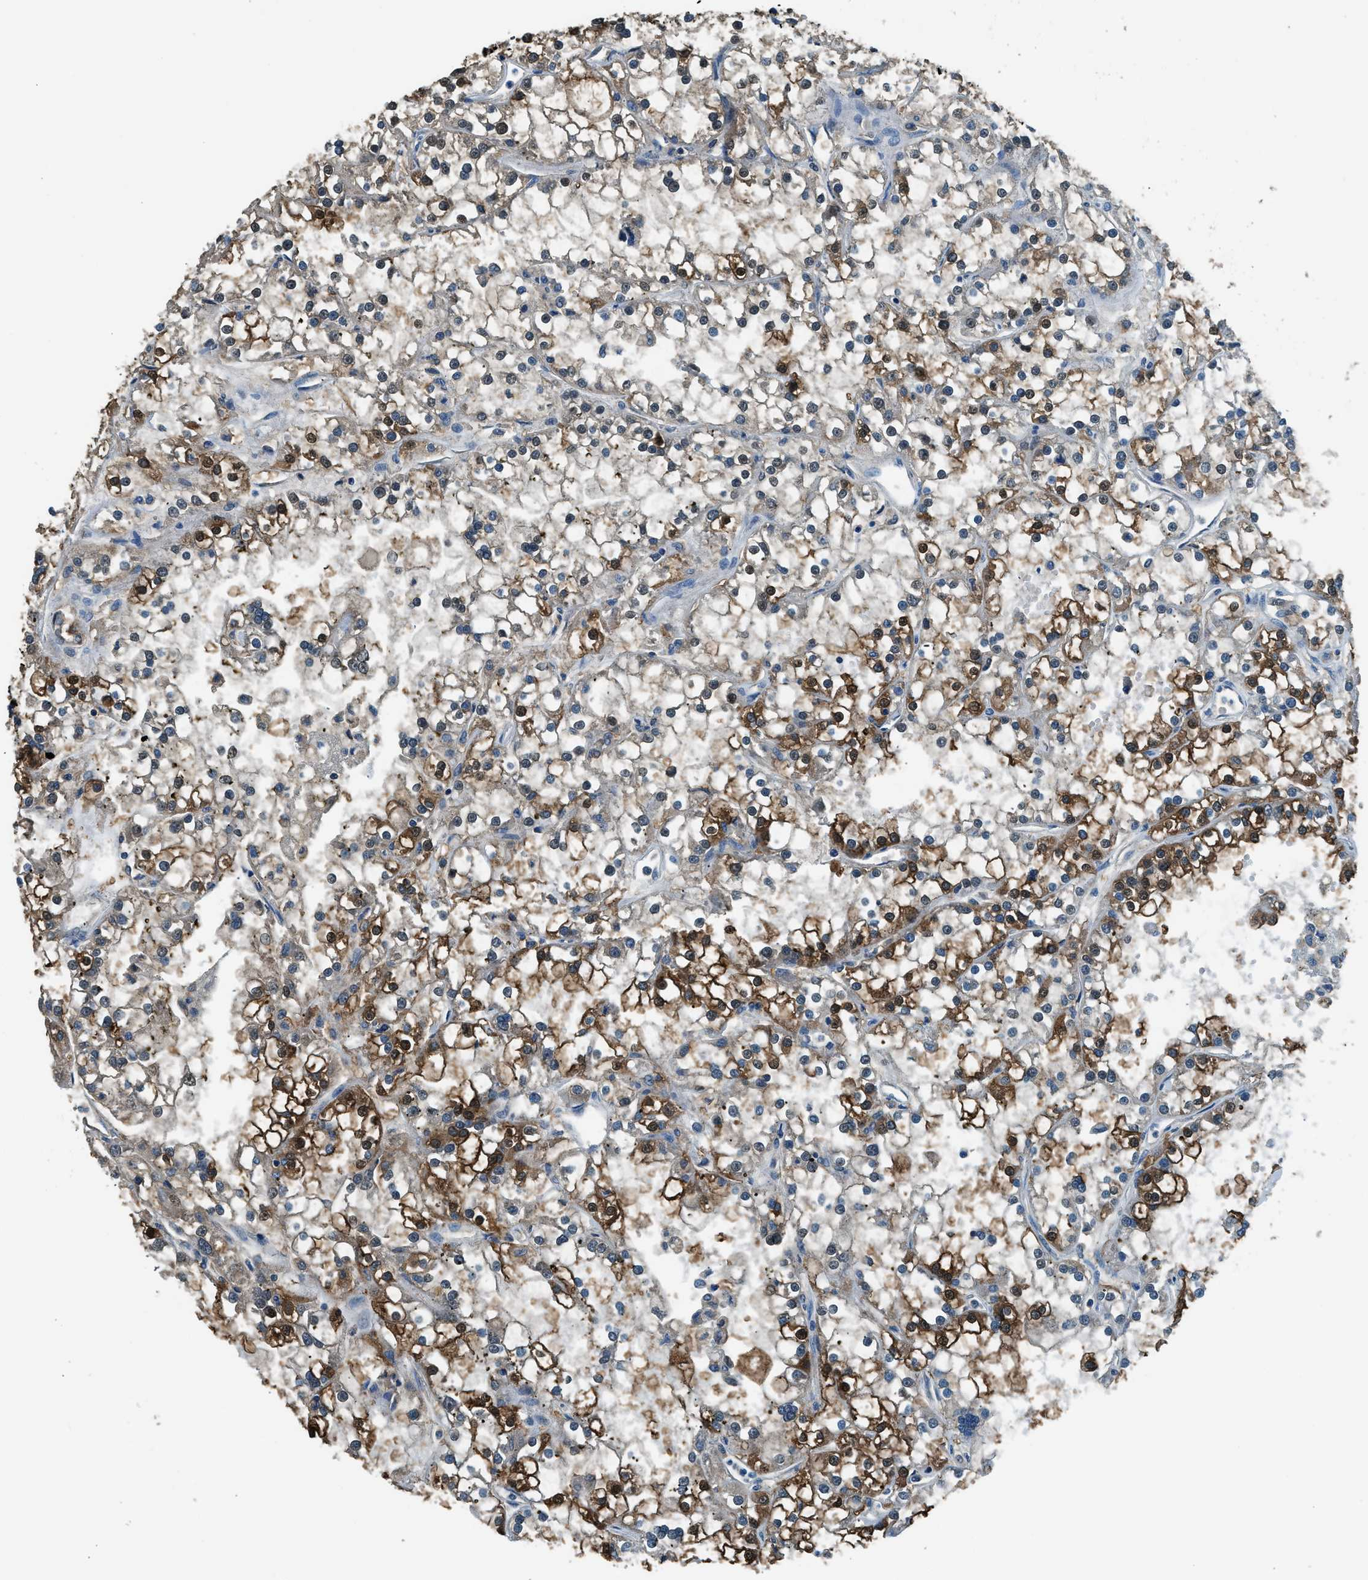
{"staining": {"intensity": "strong", "quantity": ">75%", "location": "cytoplasmic/membranous"}, "tissue": "renal cancer", "cell_type": "Tumor cells", "image_type": "cancer", "snomed": [{"axis": "morphology", "description": "Adenocarcinoma, NOS"}, {"axis": "topography", "description": "Kidney"}], "caption": "A high amount of strong cytoplasmic/membranous positivity is appreciated in about >75% of tumor cells in adenocarcinoma (renal) tissue. (Stains: DAB in brown, nuclei in blue, Microscopy: brightfield microscopy at high magnification).", "gene": "ARFGAP2", "patient": {"sex": "female", "age": 52}}